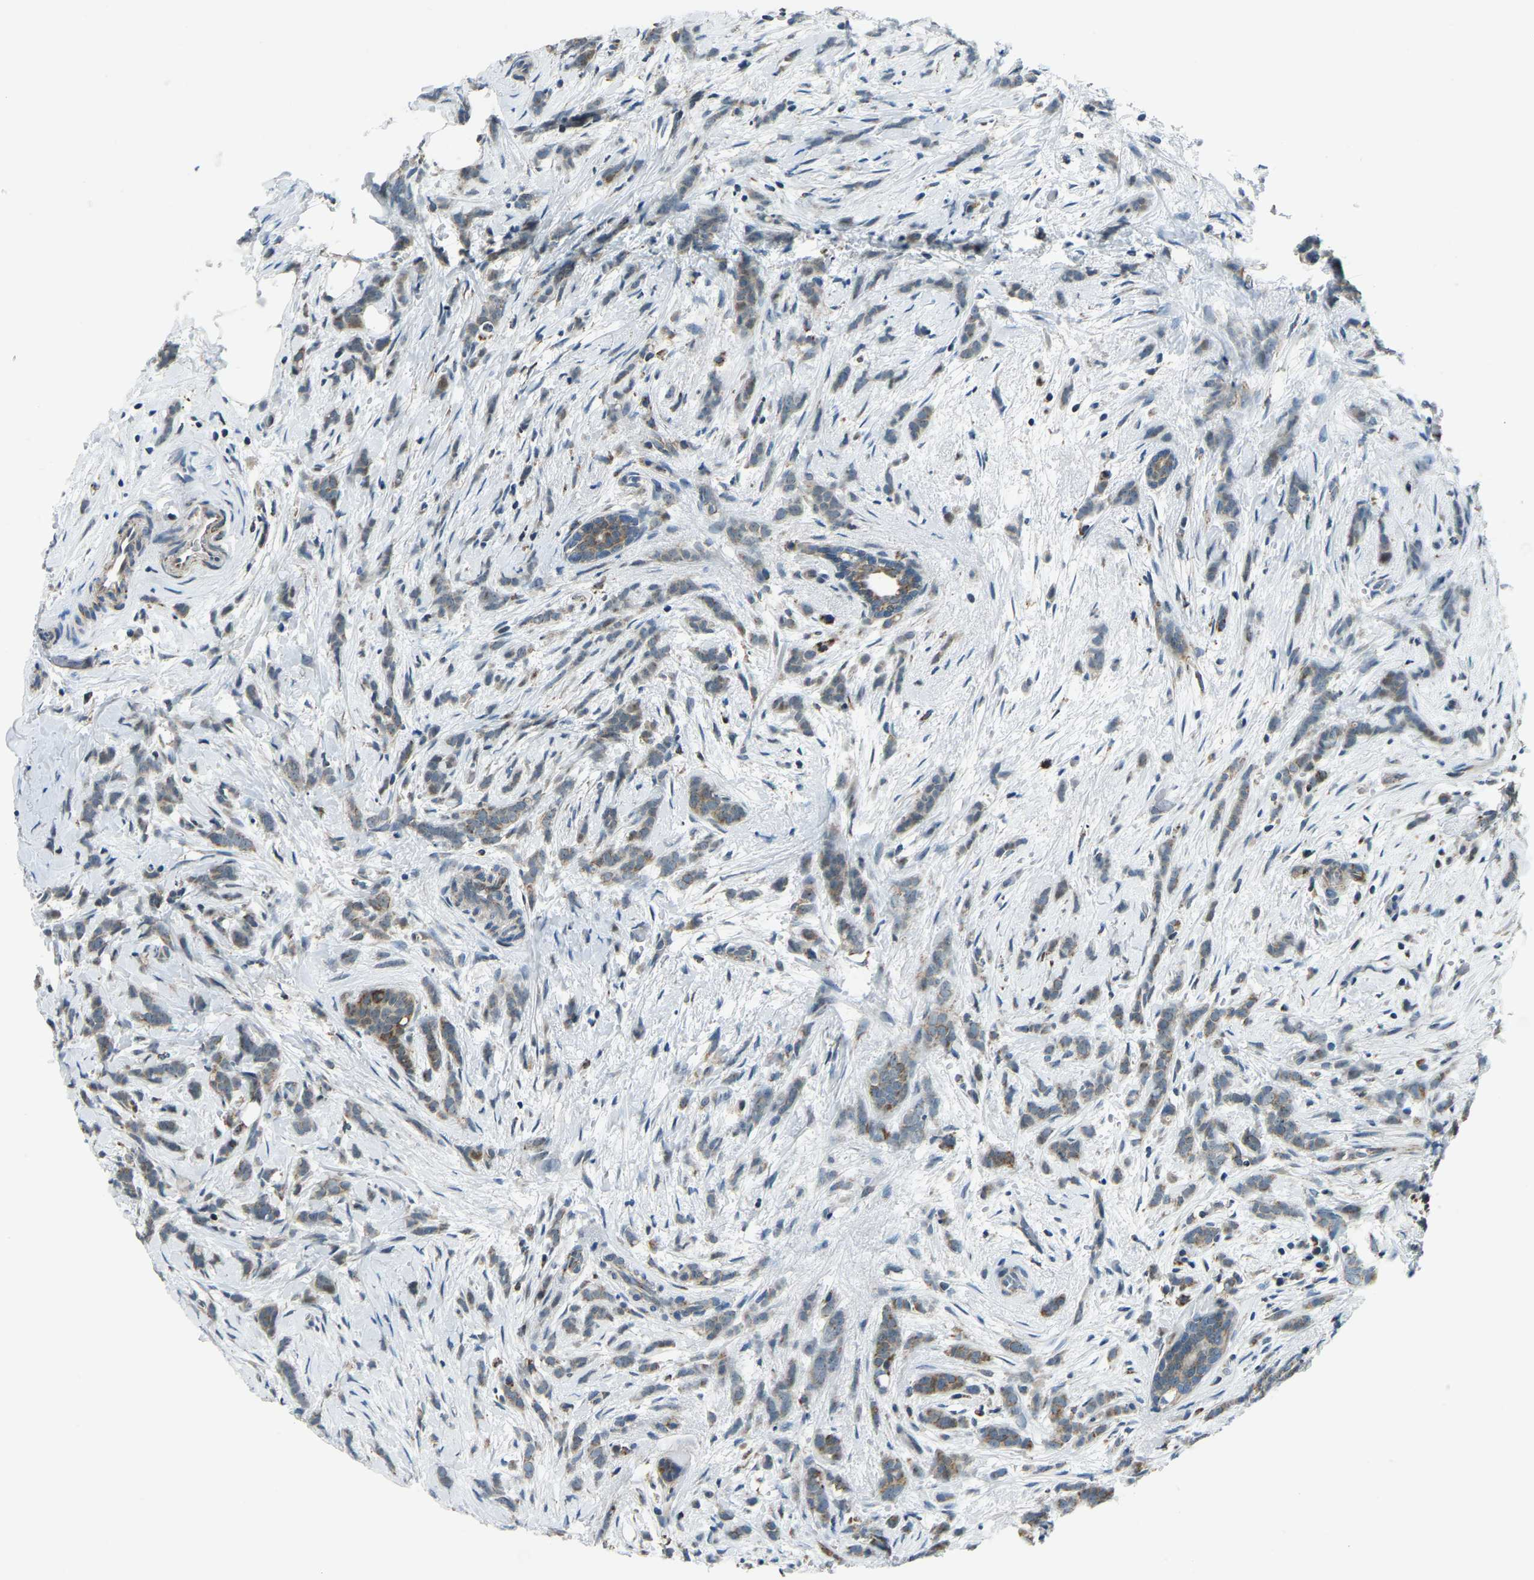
{"staining": {"intensity": "weak", "quantity": ">75%", "location": "cytoplasmic/membranous"}, "tissue": "breast cancer", "cell_type": "Tumor cells", "image_type": "cancer", "snomed": [{"axis": "morphology", "description": "Lobular carcinoma, in situ"}, {"axis": "morphology", "description": "Lobular carcinoma"}, {"axis": "topography", "description": "Breast"}], "caption": "The micrograph exhibits immunohistochemical staining of breast cancer (lobular carcinoma in situ). There is weak cytoplasmic/membranous staining is seen in about >75% of tumor cells.", "gene": "RBM33", "patient": {"sex": "female", "age": 41}}